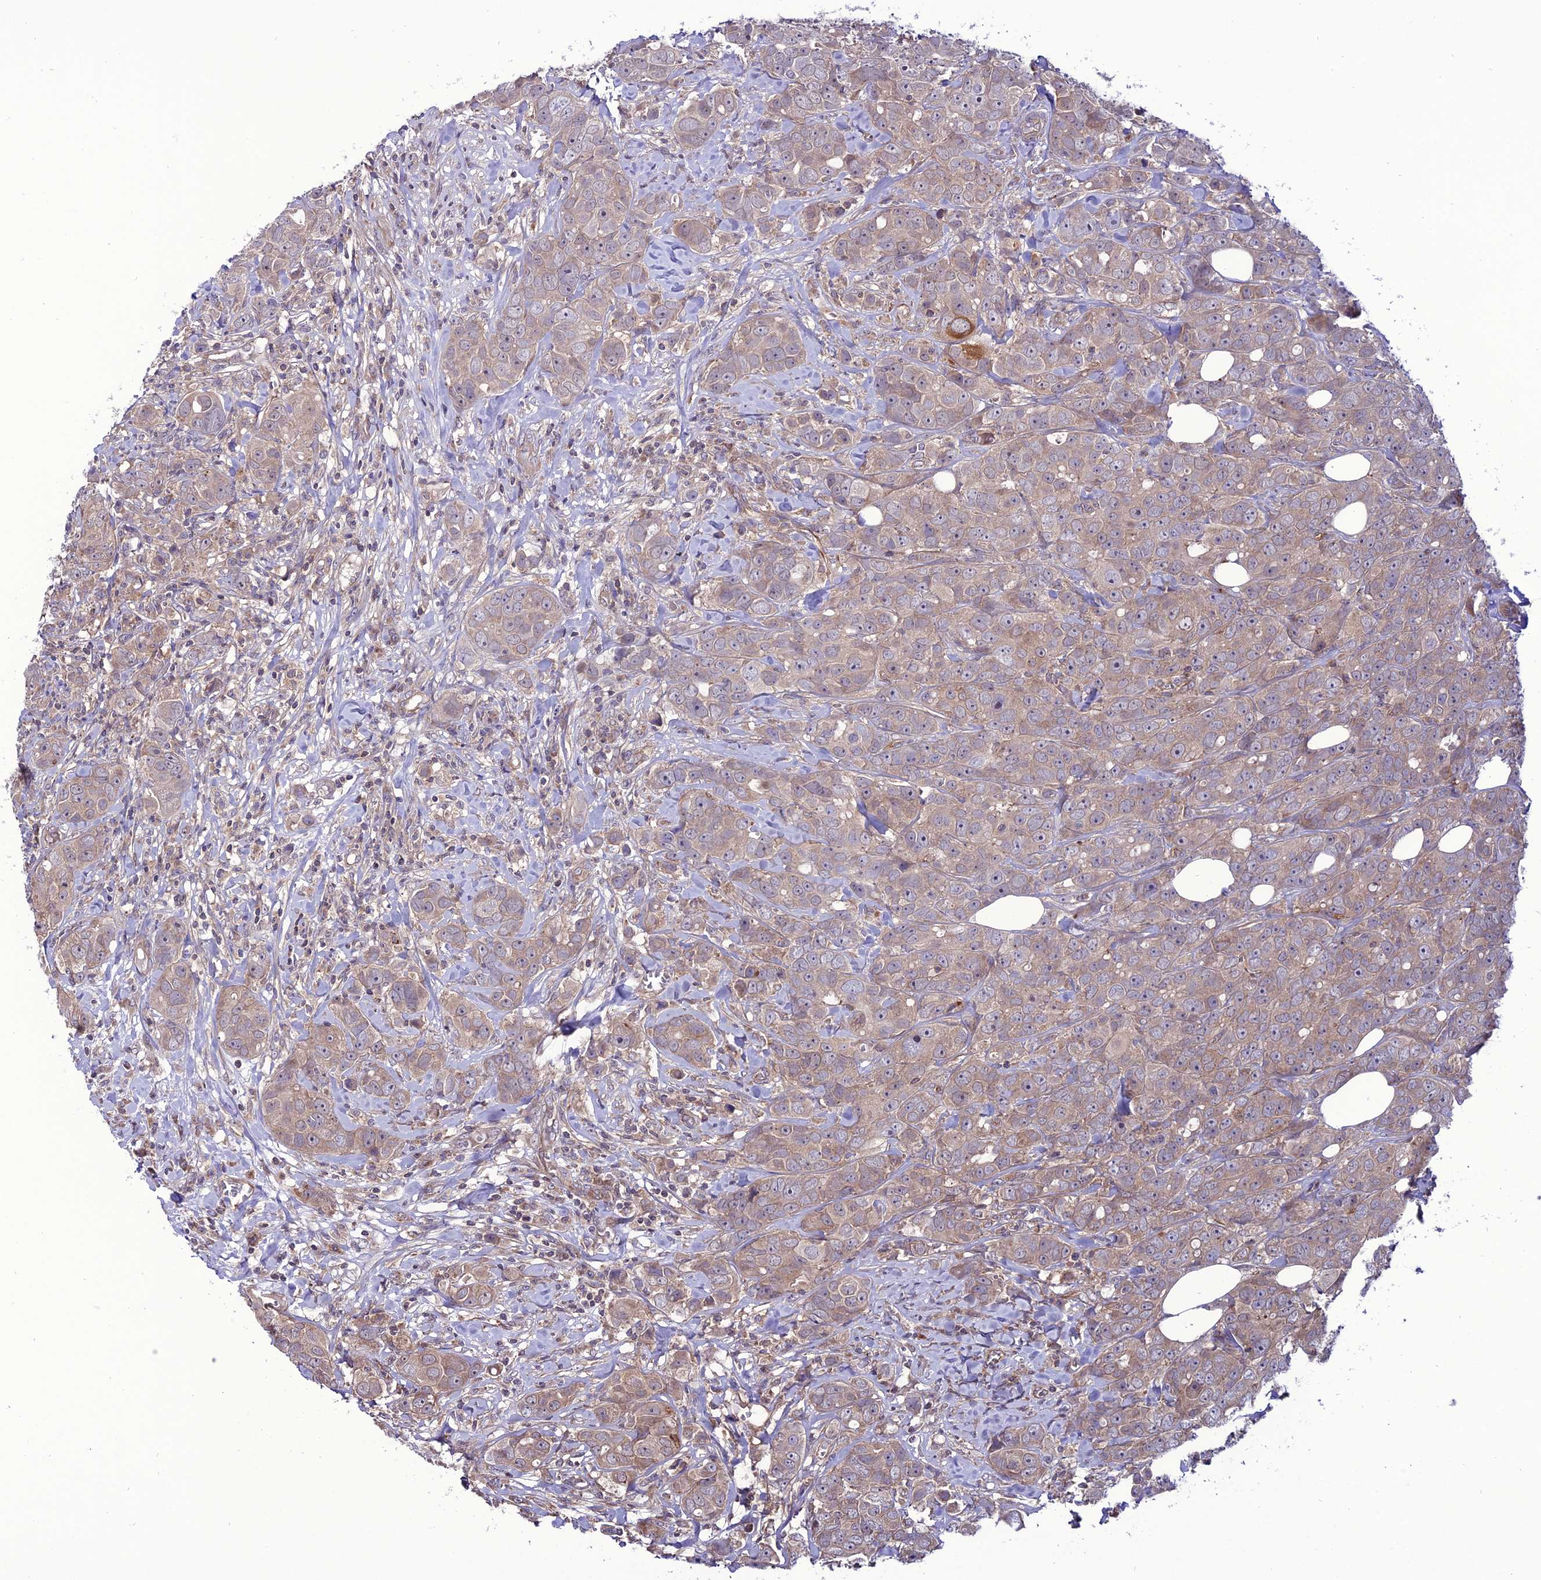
{"staining": {"intensity": "weak", "quantity": ">75%", "location": "cytoplasmic/membranous"}, "tissue": "breast cancer", "cell_type": "Tumor cells", "image_type": "cancer", "snomed": [{"axis": "morphology", "description": "Duct carcinoma"}, {"axis": "topography", "description": "Breast"}], "caption": "Immunohistochemical staining of human breast cancer exhibits low levels of weak cytoplasmic/membranous staining in approximately >75% of tumor cells.", "gene": "PPIL3", "patient": {"sex": "female", "age": 43}}